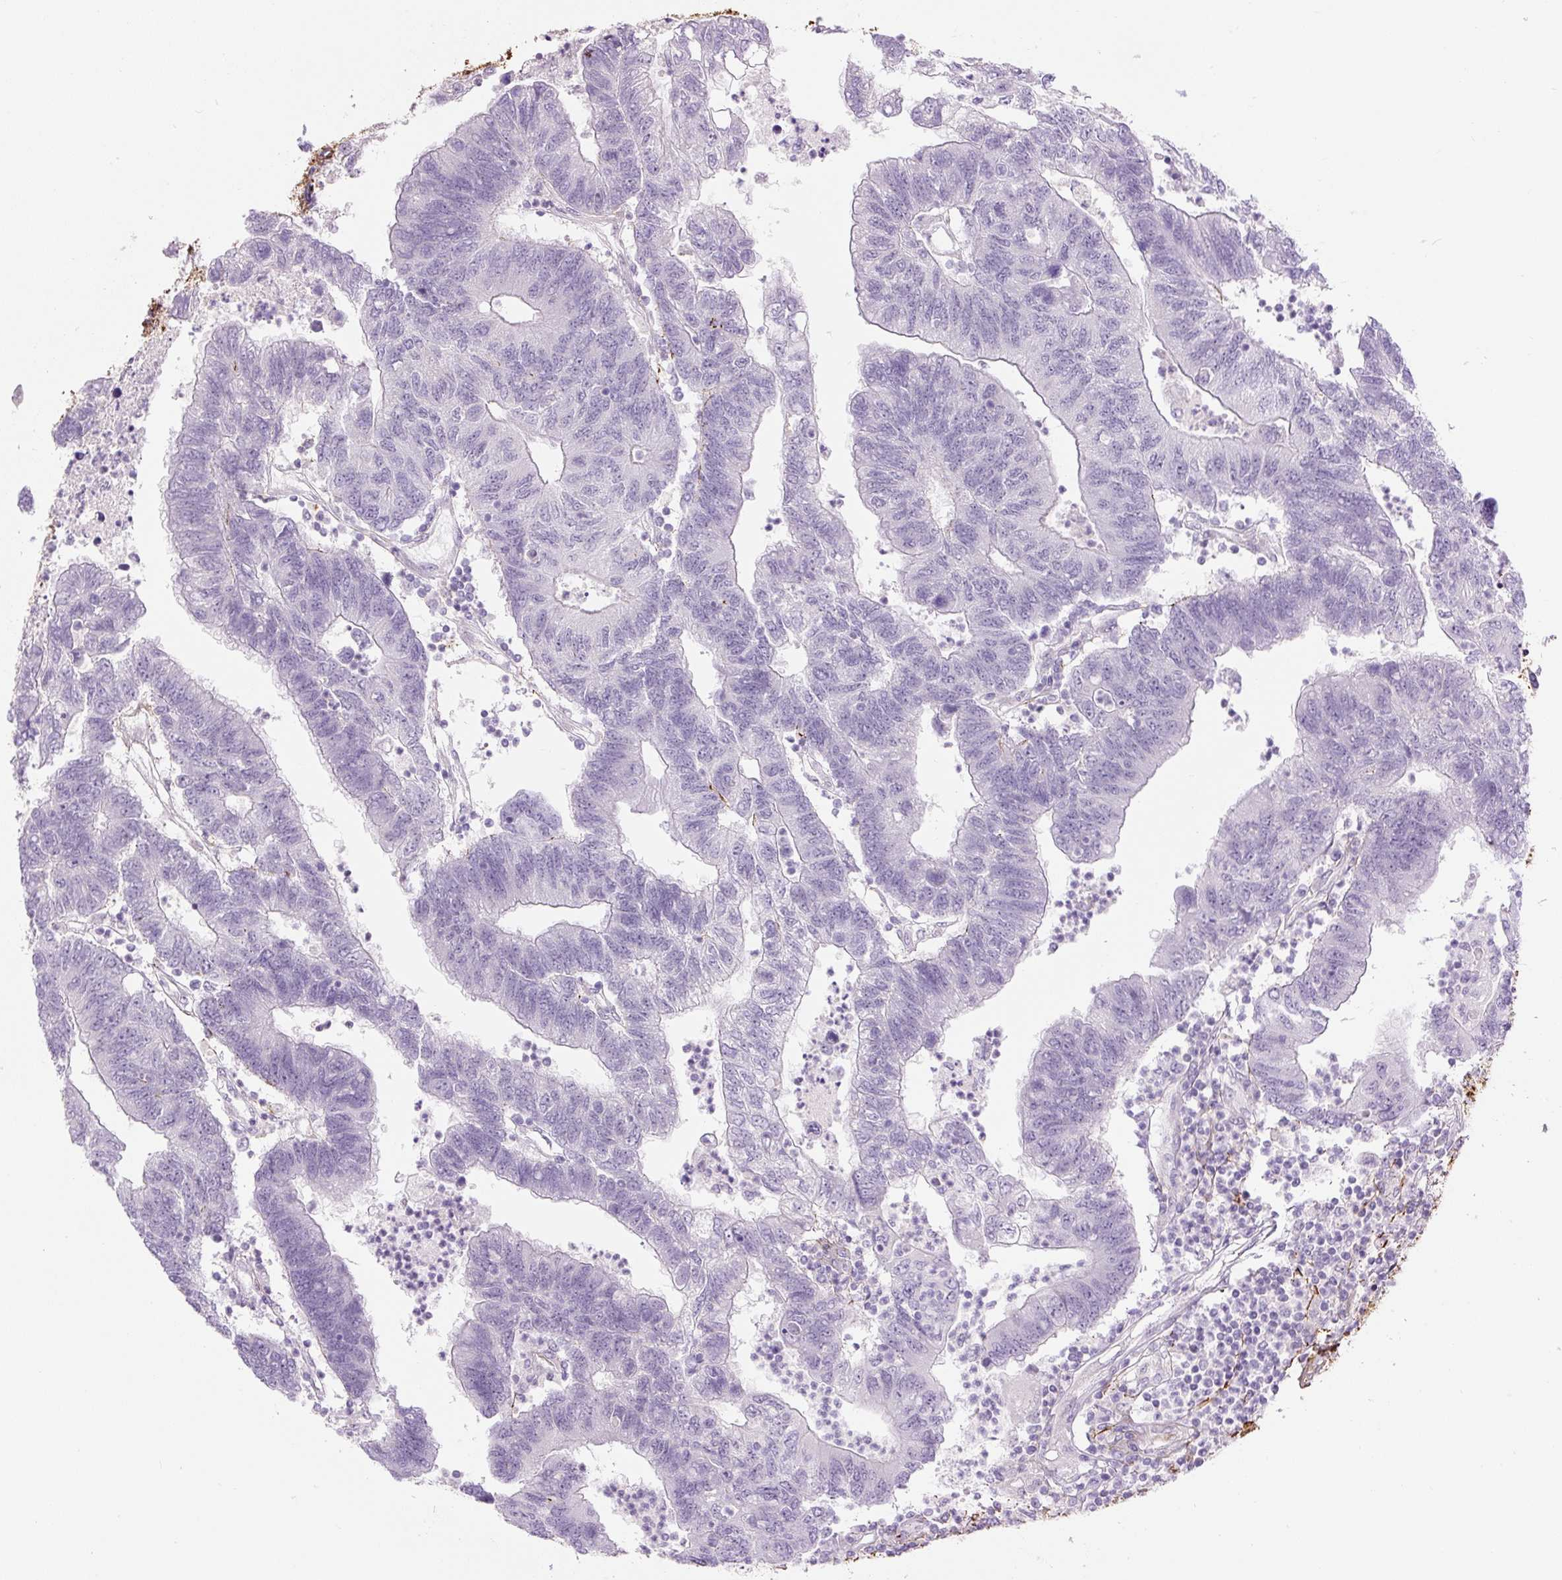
{"staining": {"intensity": "negative", "quantity": "none", "location": "none"}, "tissue": "colorectal cancer", "cell_type": "Tumor cells", "image_type": "cancer", "snomed": [{"axis": "morphology", "description": "Adenocarcinoma, NOS"}, {"axis": "topography", "description": "Colon"}], "caption": "The histopathology image shows no staining of tumor cells in colorectal cancer (adenocarcinoma).", "gene": "FBN1", "patient": {"sex": "female", "age": 48}}